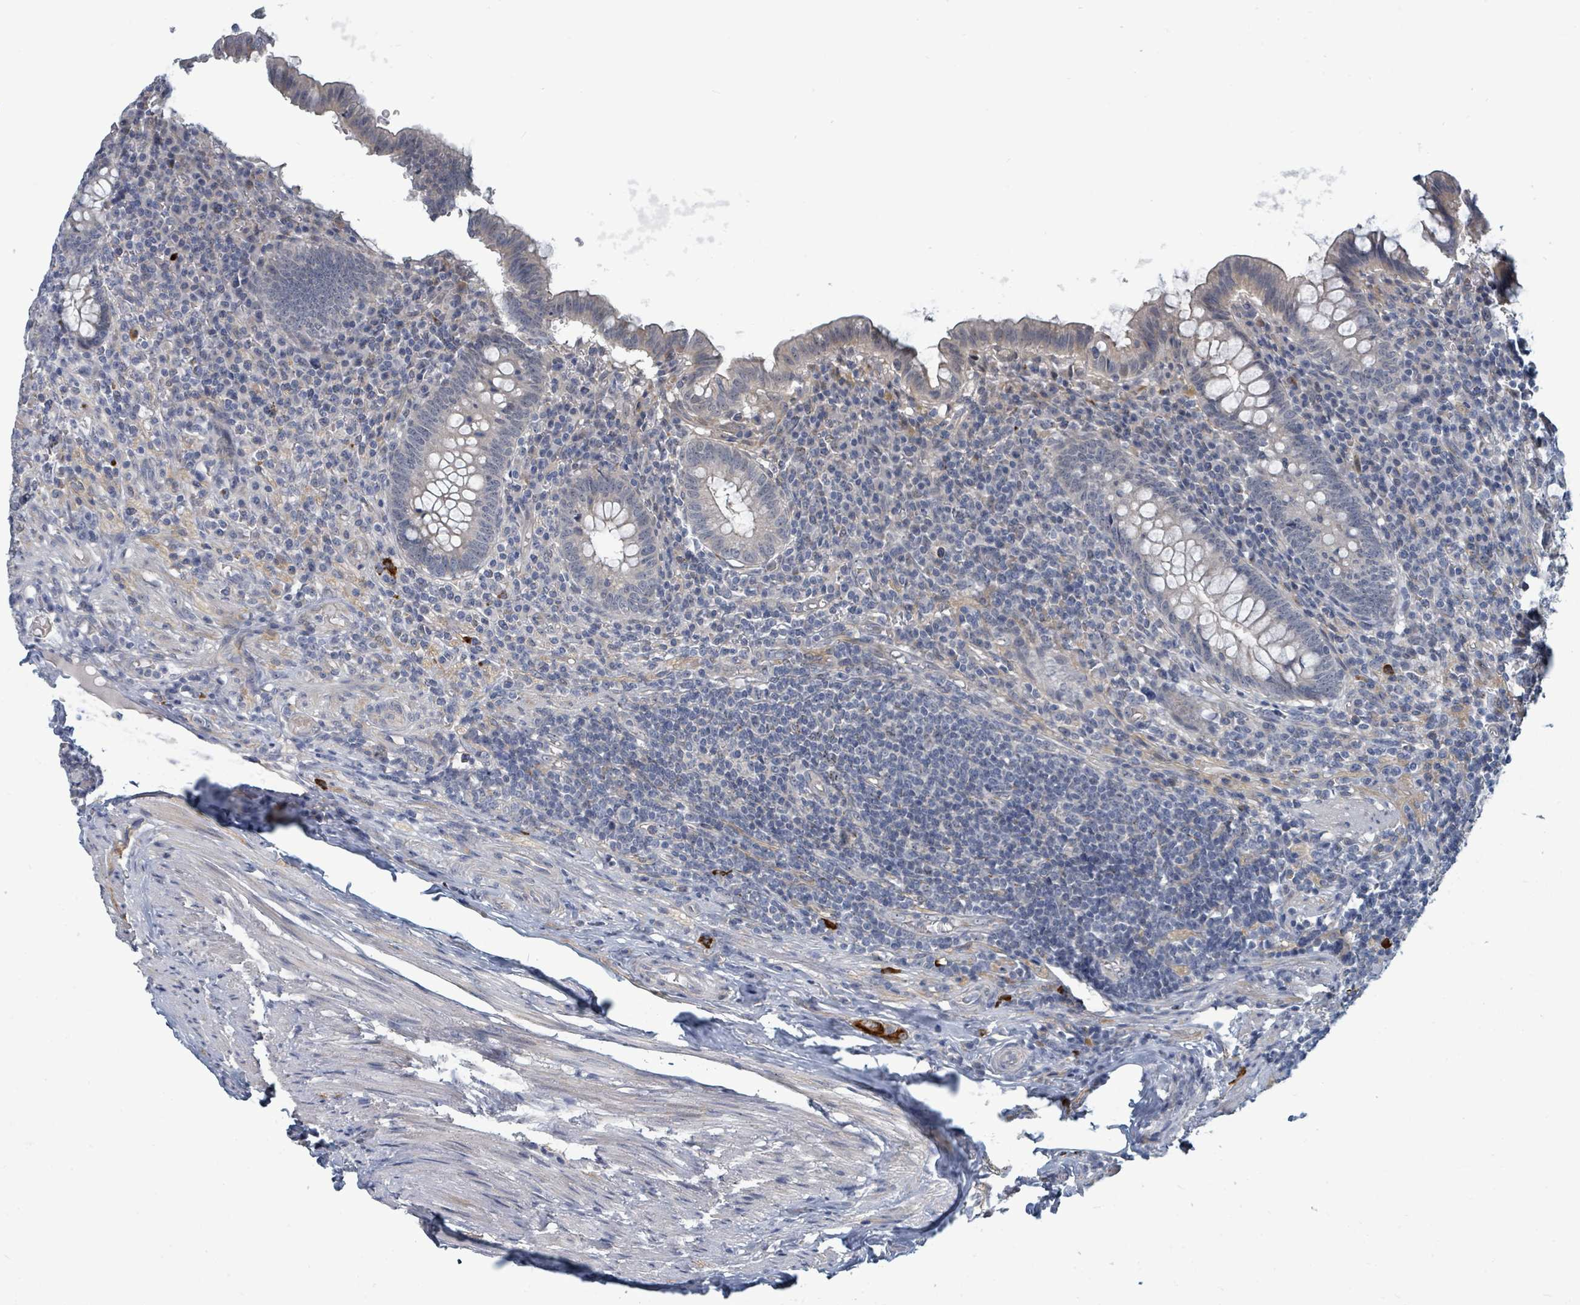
{"staining": {"intensity": "negative", "quantity": "none", "location": "none"}, "tissue": "appendix", "cell_type": "Glandular cells", "image_type": "normal", "snomed": [{"axis": "morphology", "description": "Normal tissue, NOS"}, {"axis": "topography", "description": "Appendix"}], "caption": "Immunohistochemistry histopathology image of unremarkable appendix: appendix stained with DAB (3,3'-diaminobenzidine) demonstrates no significant protein expression in glandular cells. (DAB (3,3'-diaminobenzidine) immunohistochemistry with hematoxylin counter stain).", "gene": "TRDMT1", "patient": {"sex": "male", "age": 83}}